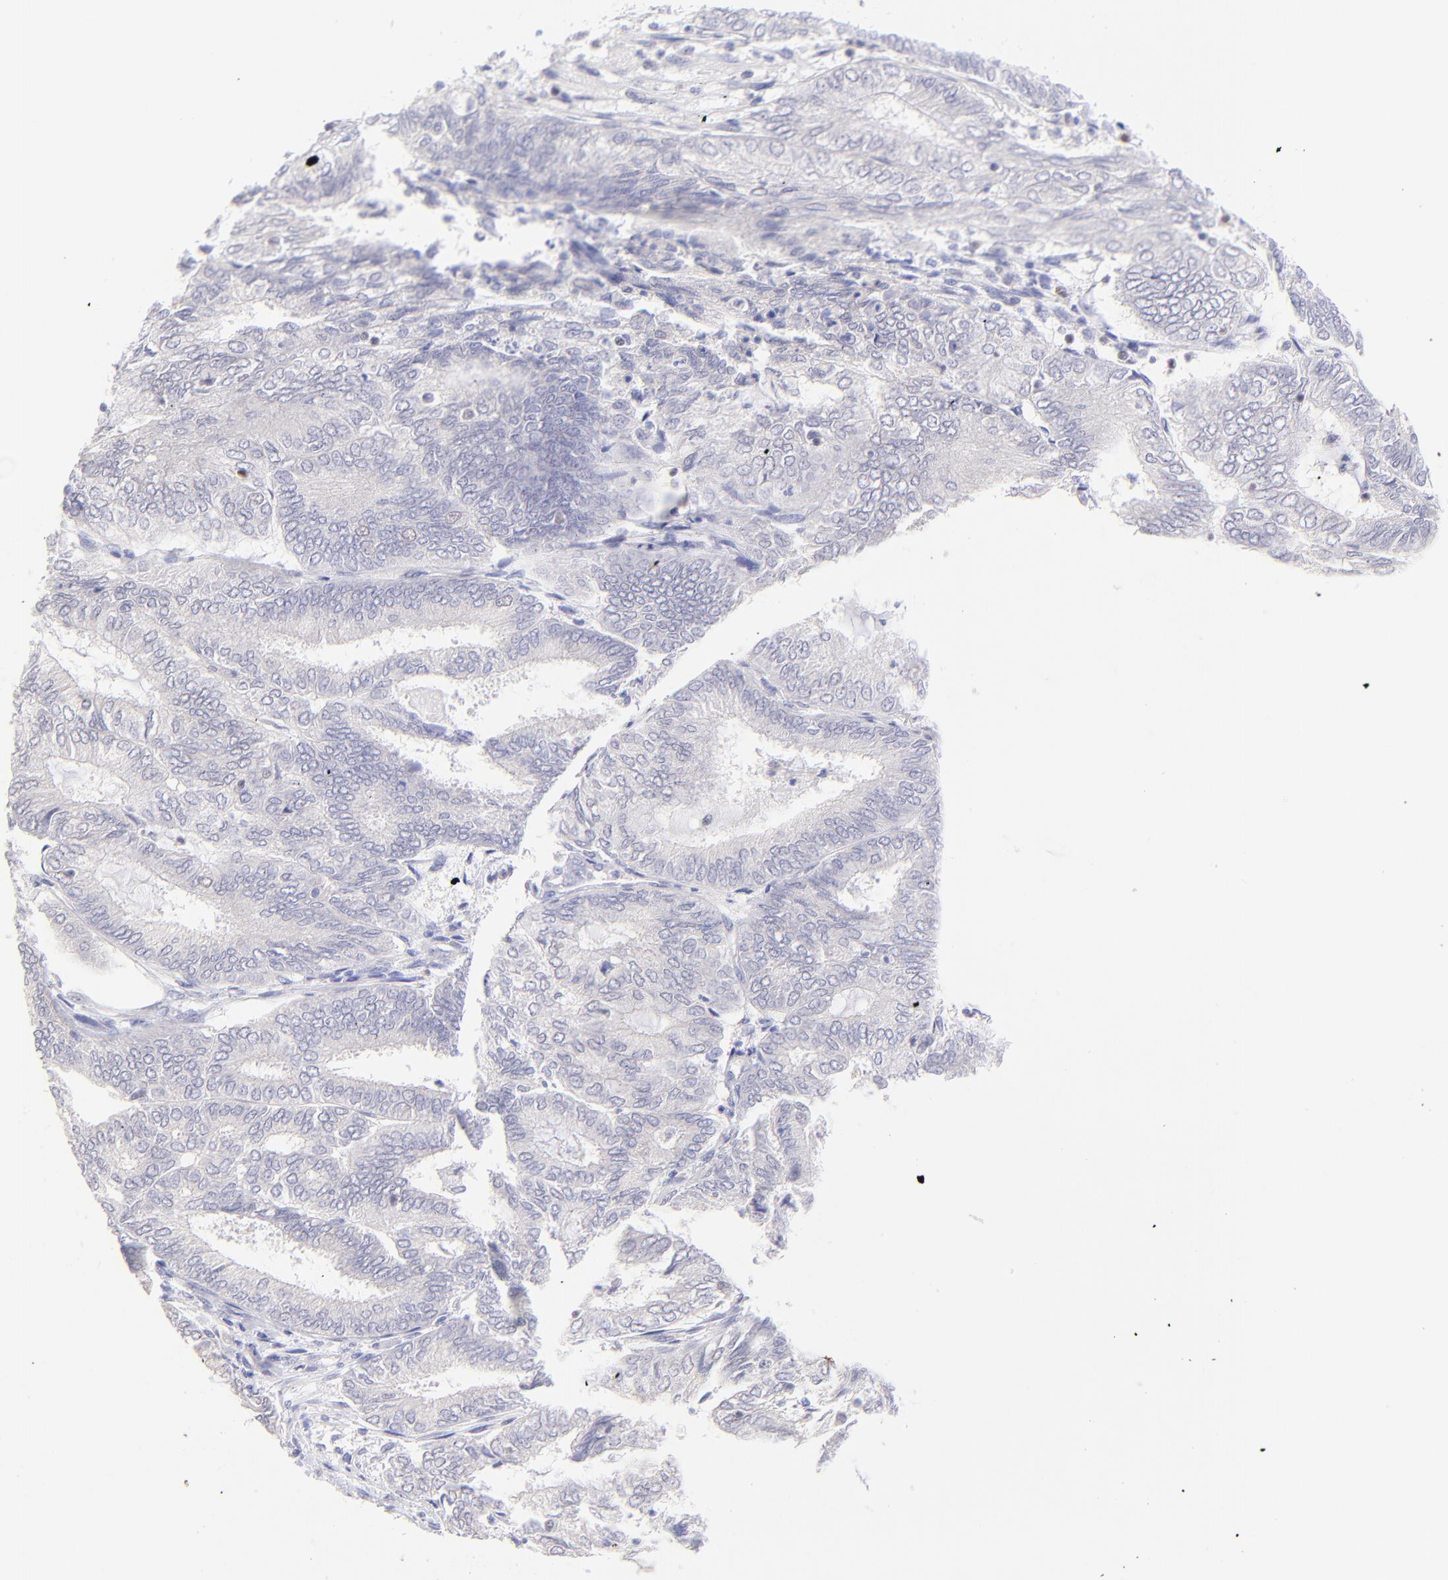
{"staining": {"intensity": "negative", "quantity": "none", "location": "none"}, "tissue": "endometrial cancer", "cell_type": "Tumor cells", "image_type": "cancer", "snomed": [{"axis": "morphology", "description": "Adenocarcinoma, NOS"}, {"axis": "topography", "description": "Endometrium"}], "caption": "Endometrial cancer was stained to show a protein in brown. There is no significant expression in tumor cells.", "gene": "KLF4", "patient": {"sex": "female", "age": 59}}